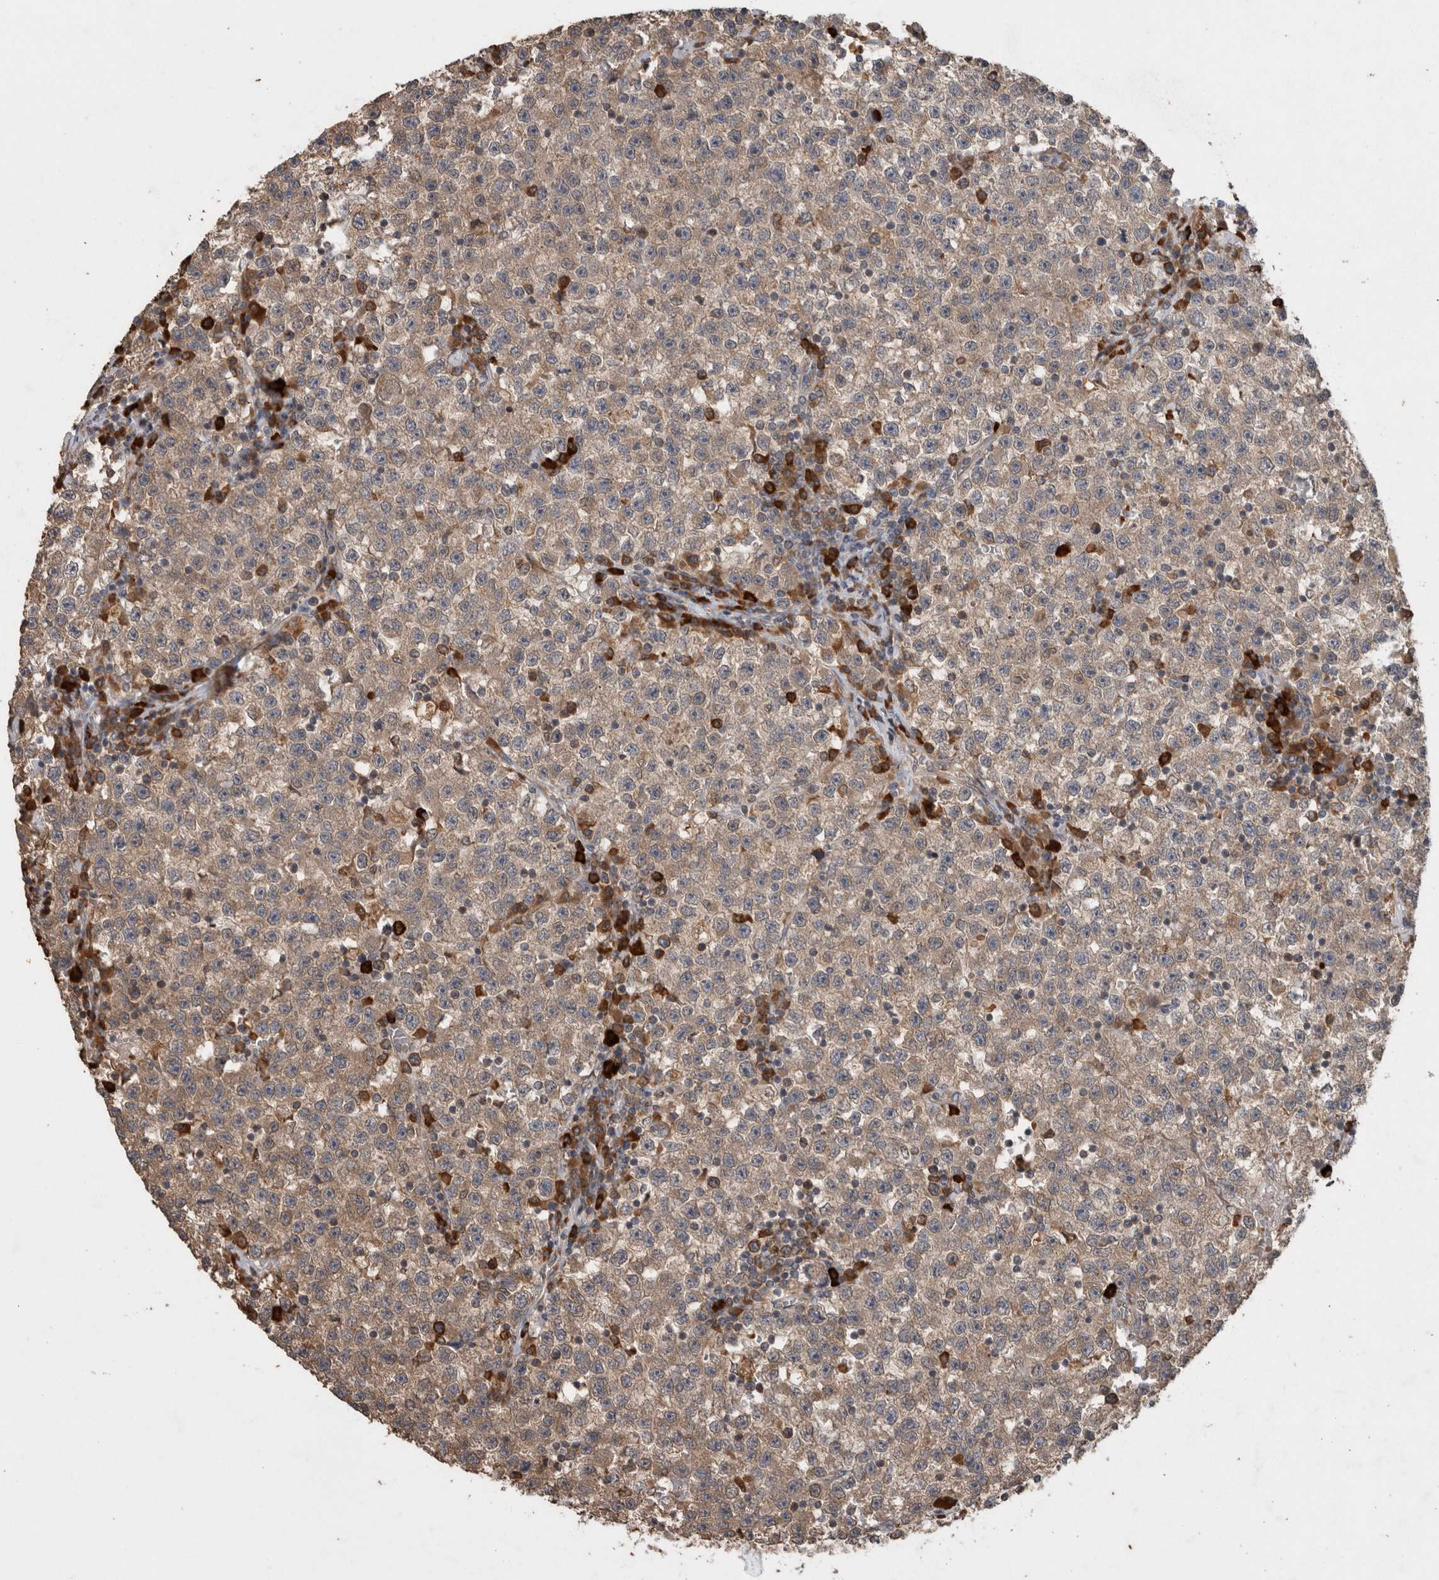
{"staining": {"intensity": "moderate", "quantity": ">75%", "location": "cytoplasmic/membranous"}, "tissue": "testis cancer", "cell_type": "Tumor cells", "image_type": "cancer", "snomed": [{"axis": "morphology", "description": "Seminoma, NOS"}, {"axis": "topography", "description": "Testis"}], "caption": "Protein analysis of seminoma (testis) tissue demonstrates moderate cytoplasmic/membranous expression in about >75% of tumor cells. The protein of interest is shown in brown color, while the nuclei are stained blue.", "gene": "ADGRL3", "patient": {"sex": "male", "age": 22}}